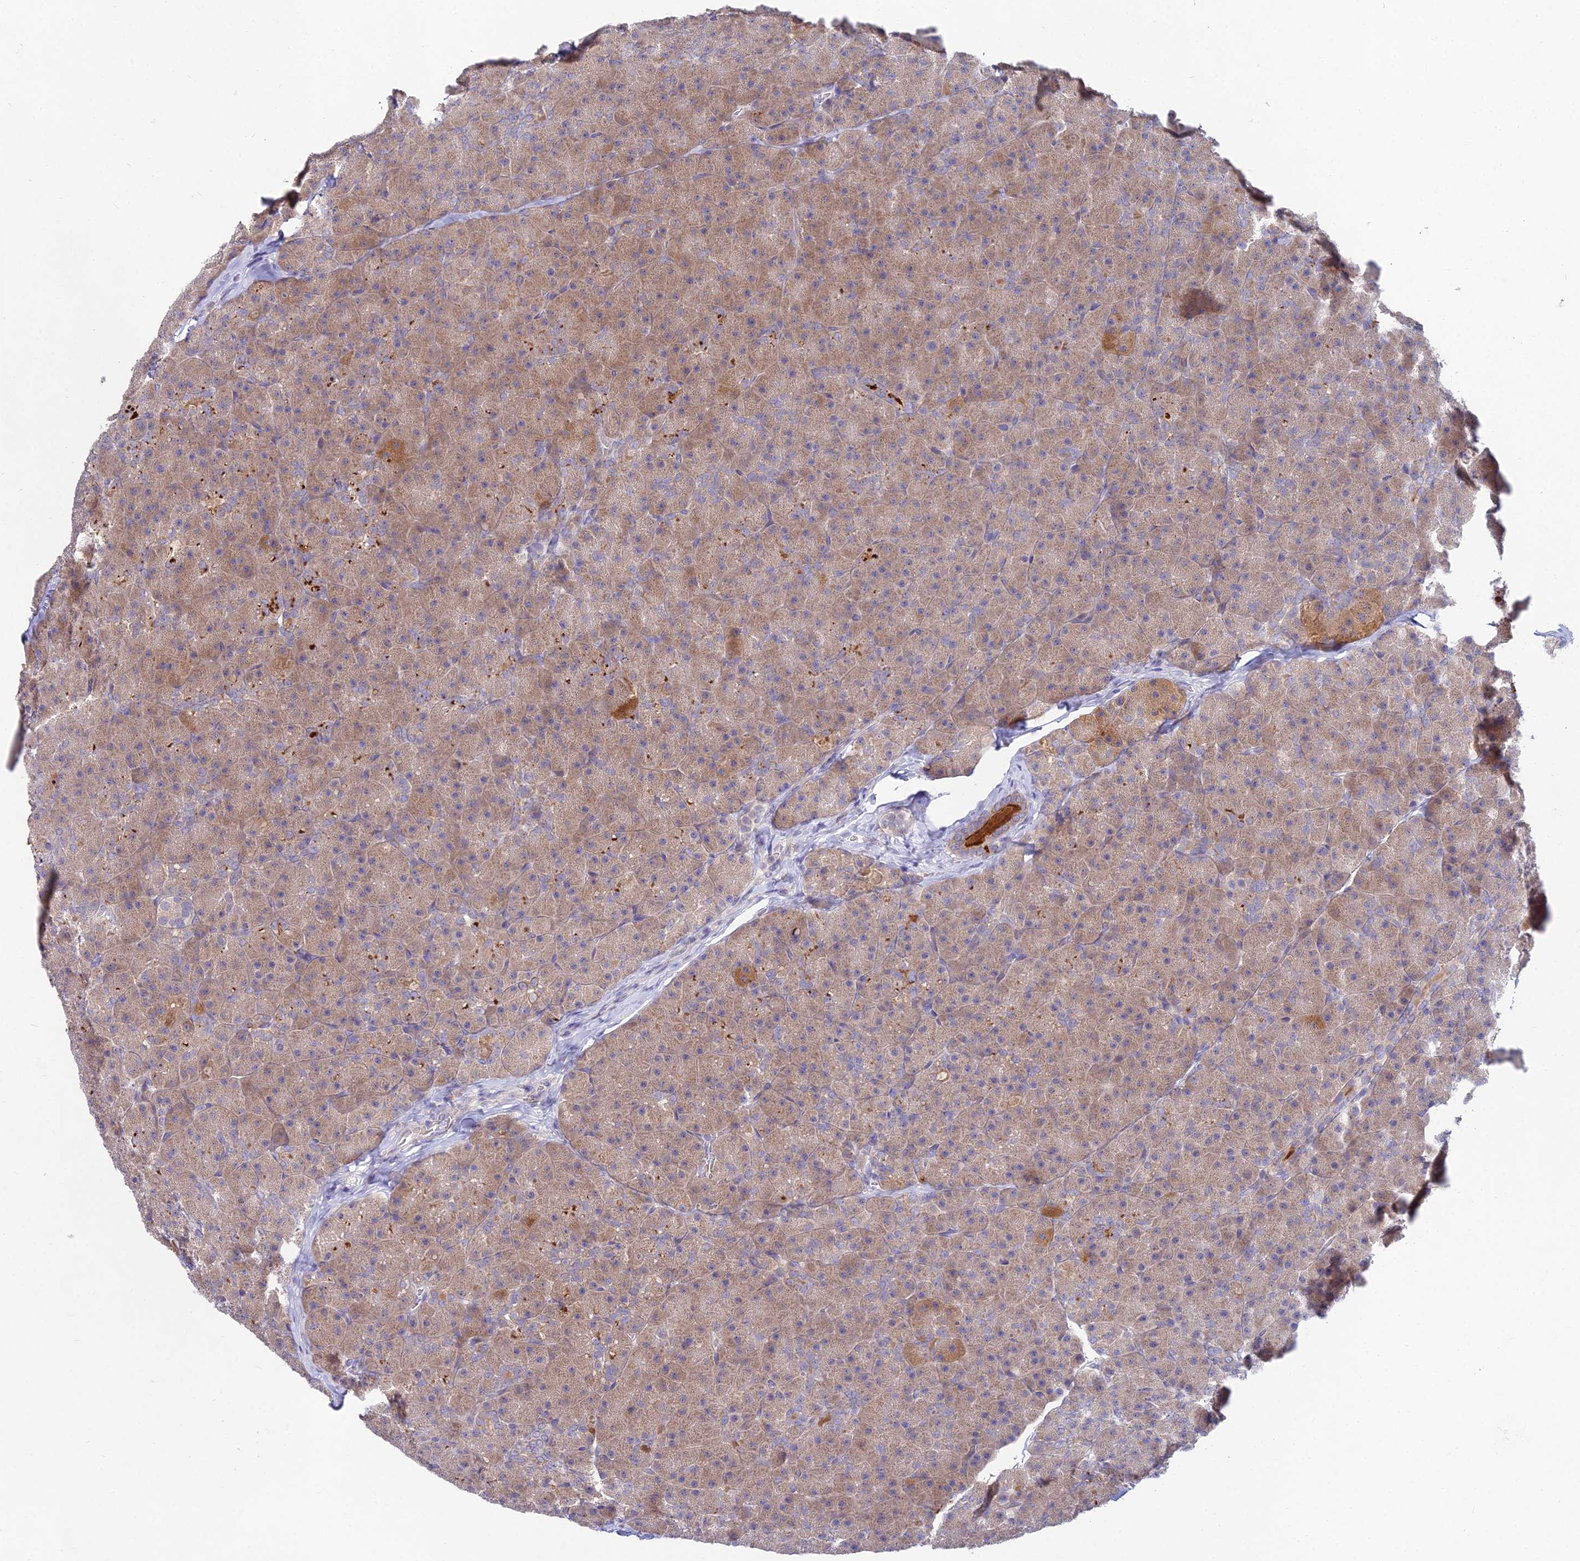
{"staining": {"intensity": "moderate", "quantity": ">75%", "location": "cytoplasmic/membranous"}, "tissue": "pancreas", "cell_type": "Exocrine glandular cells", "image_type": "normal", "snomed": [{"axis": "morphology", "description": "Normal tissue, NOS"}, {"axis": "topography", "description": "Pancreas"}], "caption": "IHC (DAB (3,3'-diaminobenzidine)) staining of unremarkable pancreas displays moderate cytoplasmic/membranous protein staining in approximately >75% of exocrine glandular cells. (Stains: DAB (3,3'-diaminobenzidine) in brown, nuclei in blue, Microscopy: brightfield microscopy at high magnification).", "gene": "WDR43", "patient": {"sex": "male", "age": 36}}